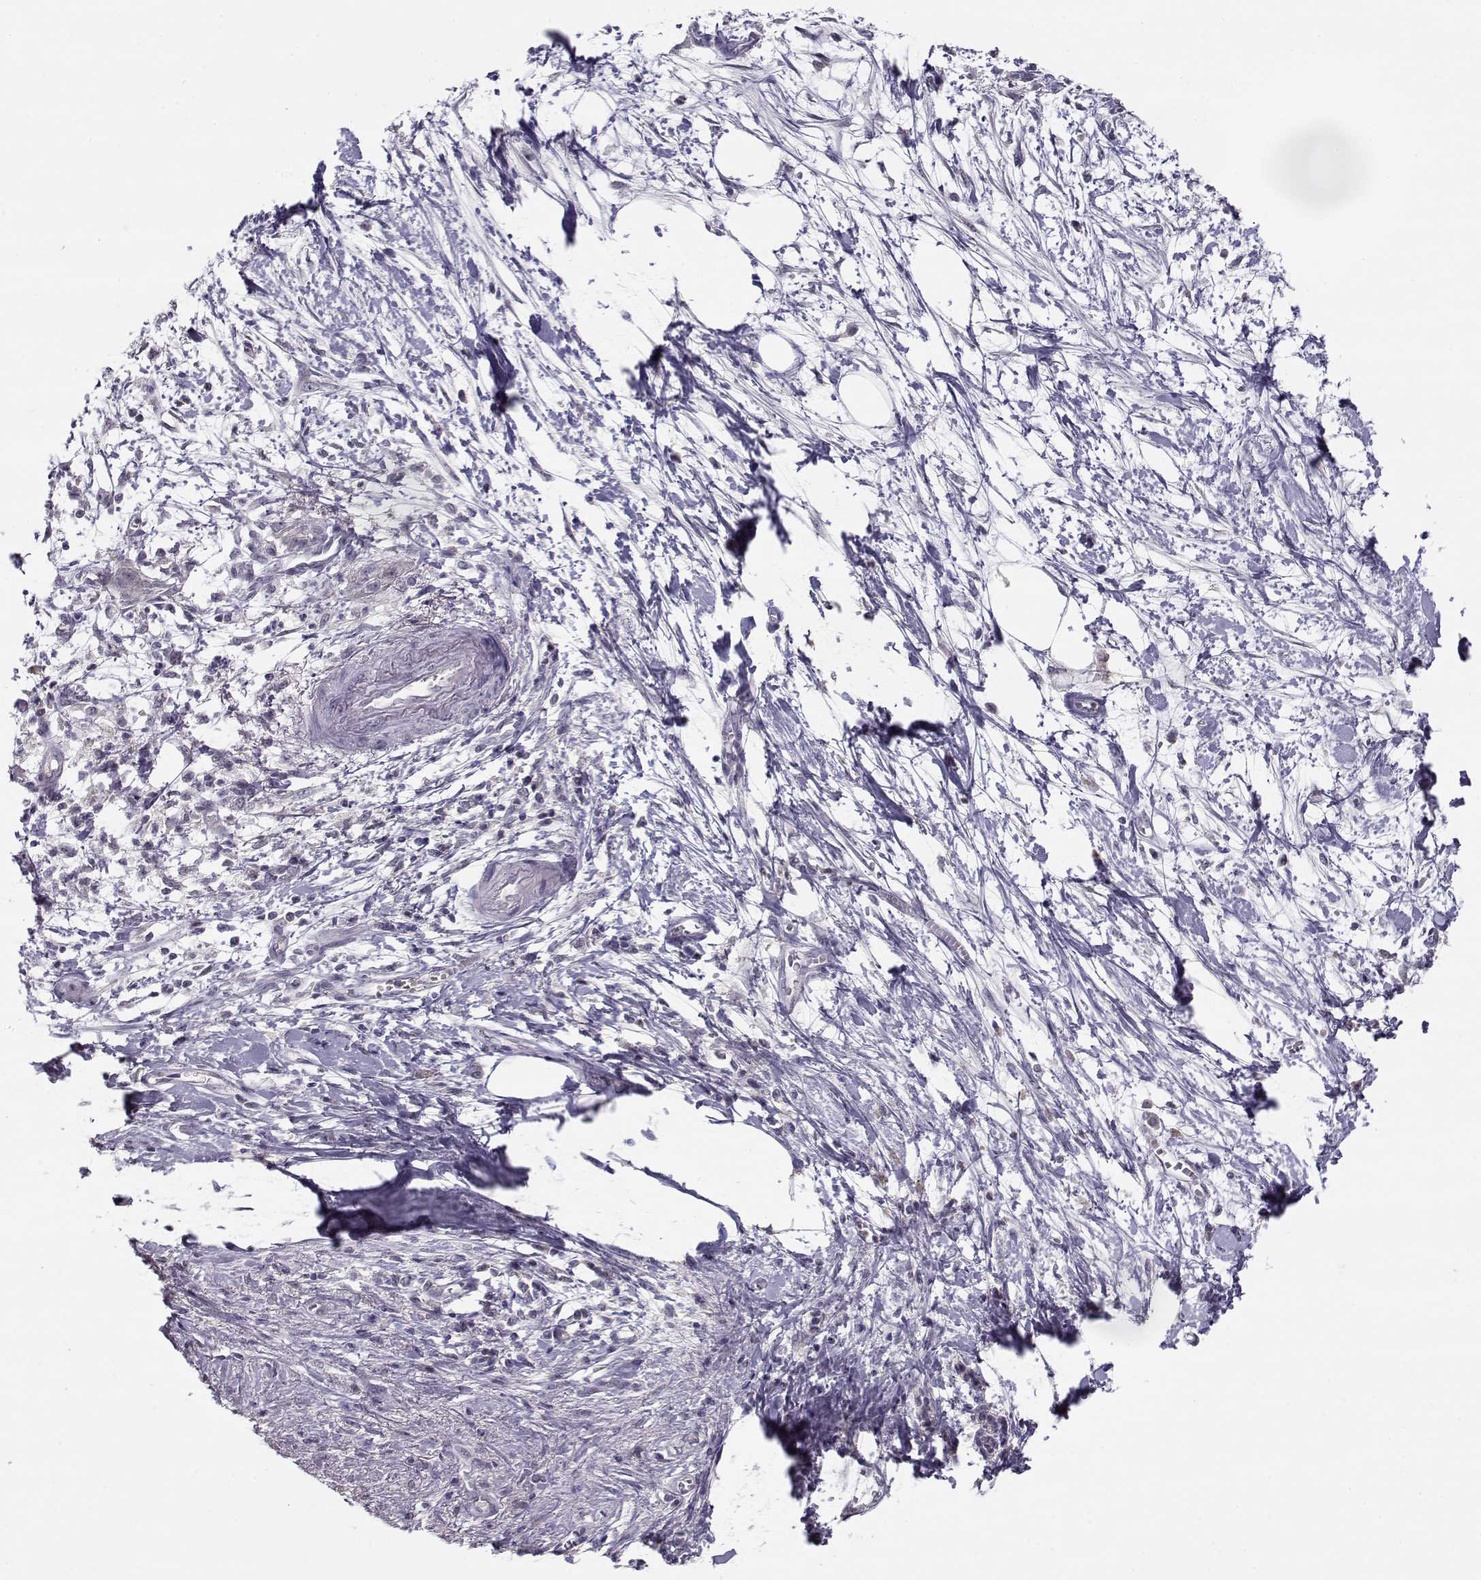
{"staining": {"intensity": "negative", "quantity": "none", "location": "none"}, "tissue": "pancreatic cancer", "cell_type": "Tumor cells", "image_type": "cancer", "snomed": [{"axis": "morphology", "description": "Normal tissue, NOS"}, {"axis": "morphology", "description": "Adenocarcinoma, NOS"}, {"axis": "topography", "description": "Lymph node"}, {"axis": "topography", "description": "Pancreas"}], "caption": "DAB (3,3'-diaminobenzidine) immunohistochemical staining of pancreatic adenocarcinoma shows no significant expression in tumor cells.", "gene": "C16orf86", "patient": {"sex": "female", "age": 58}}